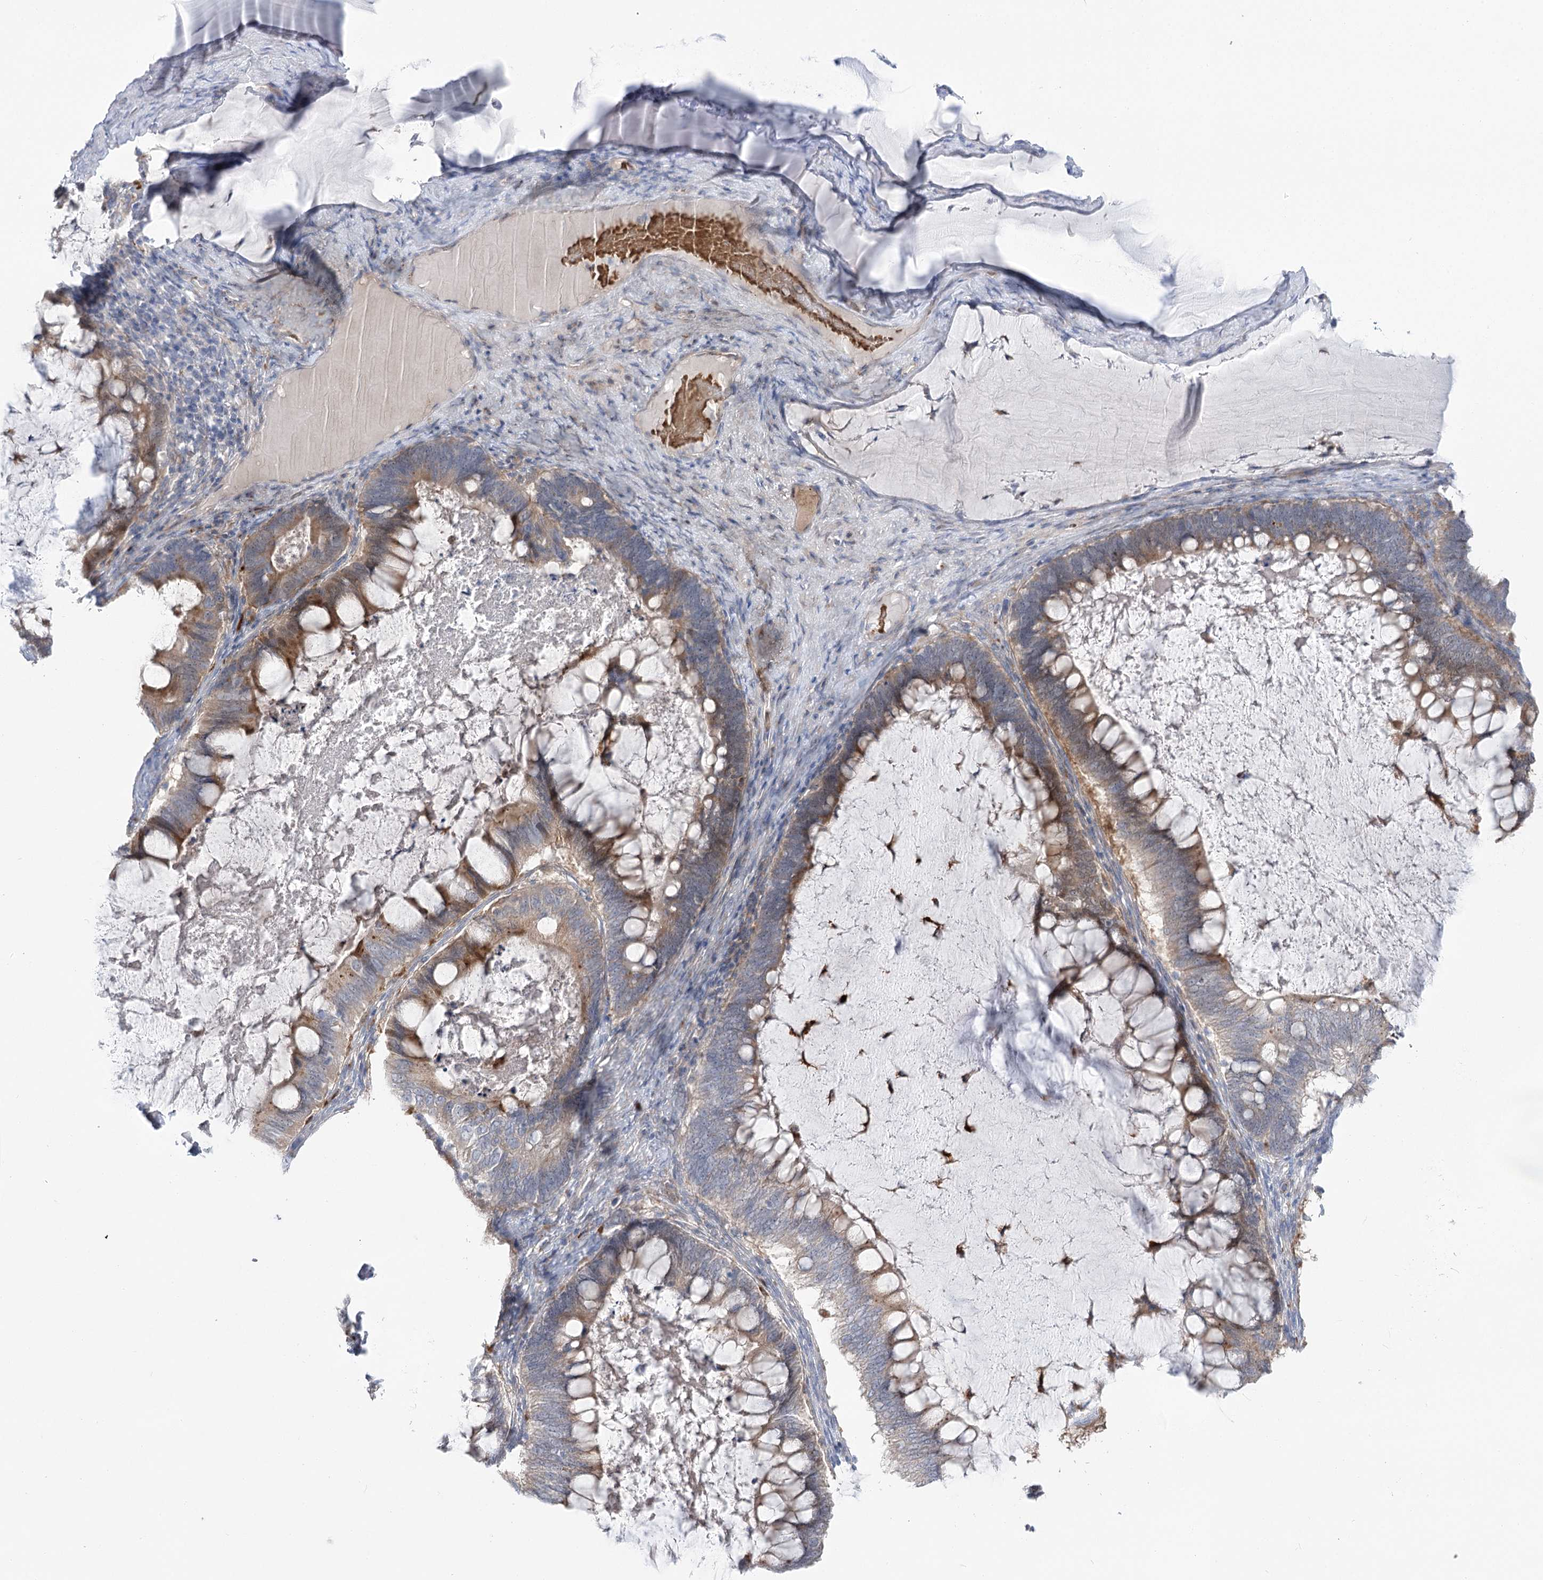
{"staining": {"intensity": "moderate", "quantity": "25%-75%", "location": "cytoplasmic/membranous"}, "tissue": "ovarian cancer", "cell_type": "Tumor cells", "image_type": "cancer", "snomed": [{"axis": "morphology", "description": "Cystadenocarcinoma, mucinous, NOS"}, {"axis": "topography", "description": "Ovary"}], "caption": "Ovarian mucinous cystadenocarcinoma stained for a protein shows moderate cytoplasmic/membranous positivity in tumor cells.", "gene": "SIAE", "patient": {"sex": "female", "age": 61}}